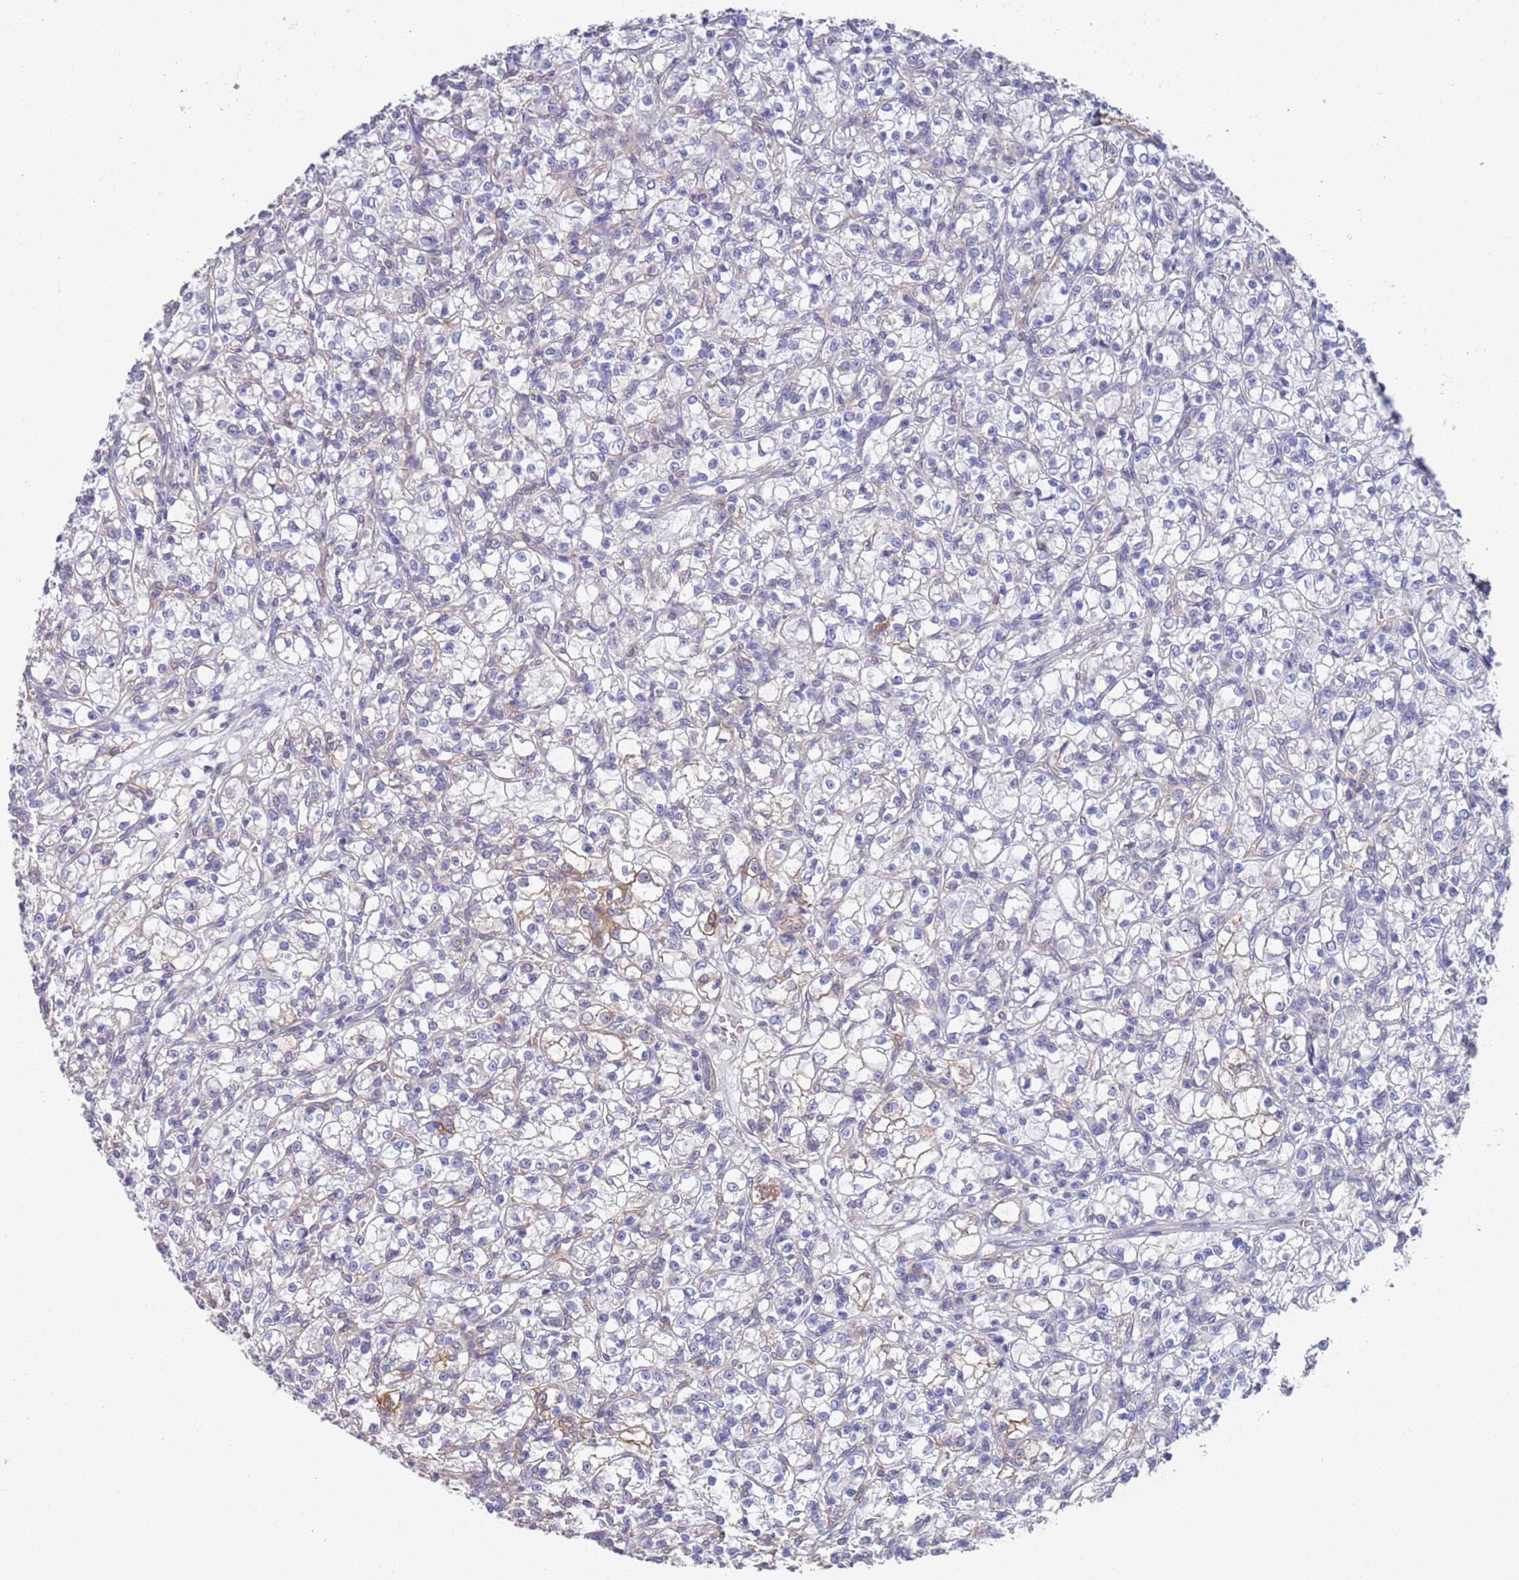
{"staining": {"intensity": "weak", "quantity": "<25%", "location": "cytoplasmic/membranous"}, "tissue": "renal cancer", "cell_type": "Tumor cells", "image_type": "cancer", "snomed": [{"axis": "morphology", "description": "Adenocarcinoma, NOS"}, {"axis": "topography", "description": "Kidney"}], "caption": "Immunohistochemical staining of human renal cancer (adenocarcinoma) exhibits no significant staining in tumor cells.", "gene": "ANK2", "patient": {"sex": "female", "age": 59}}